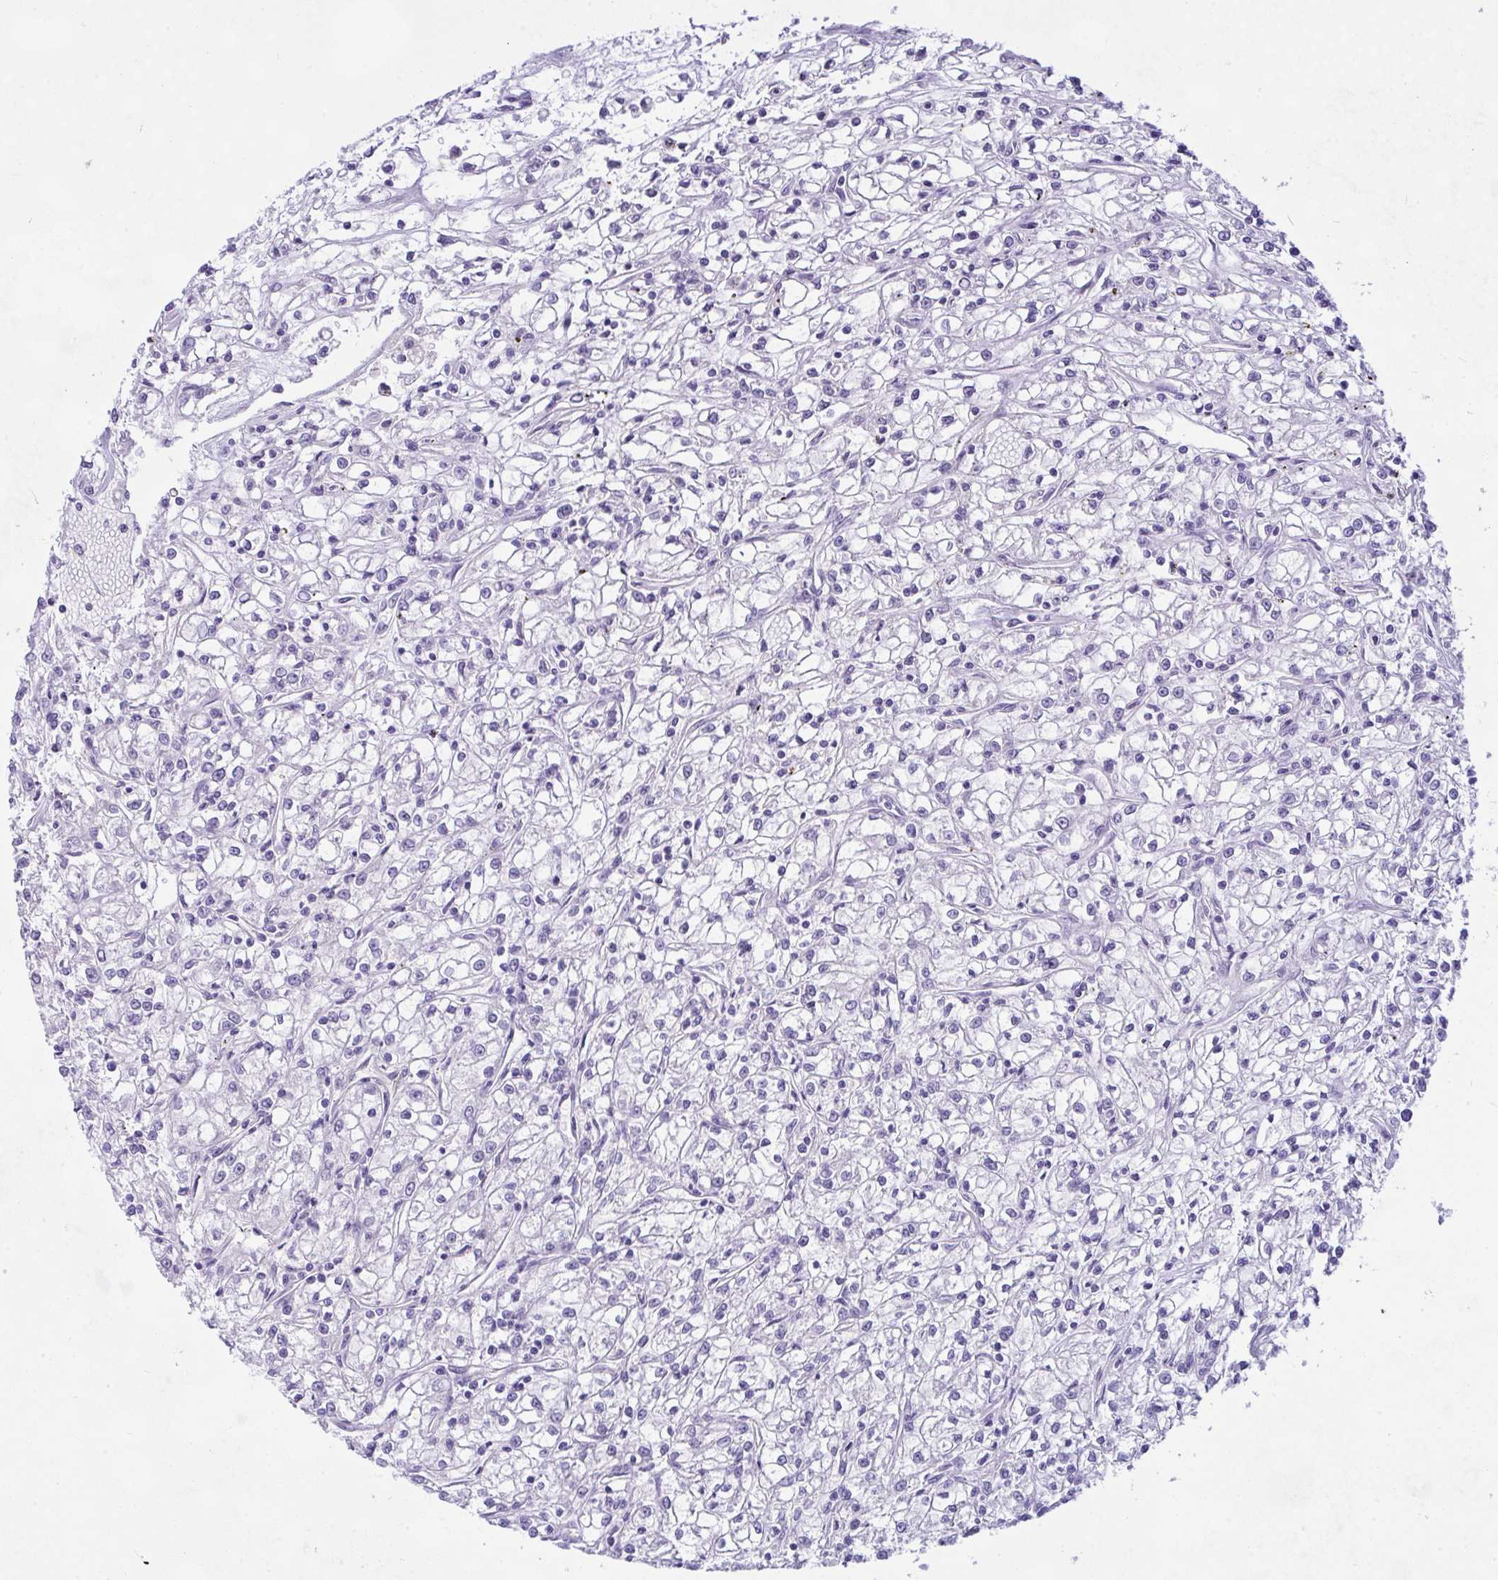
{"staining": {"intensity": "negative", "quantity": "none", "location": "none"}, "tissue": "renal cancer", "cell_type": "Tumor cells", "image_type": "cancer", "snomed": [{"axis": "morphology", "description": "Adenocarcinoma, NOS"}, {"axis": "topography", "description": "Kidney"}], "caption": "This is an IHC image of renal adenocarcinoma. There is no expression in tumor cells.", "gene": "NFXL1", "patient": {"sex": "female", "age": 59}}